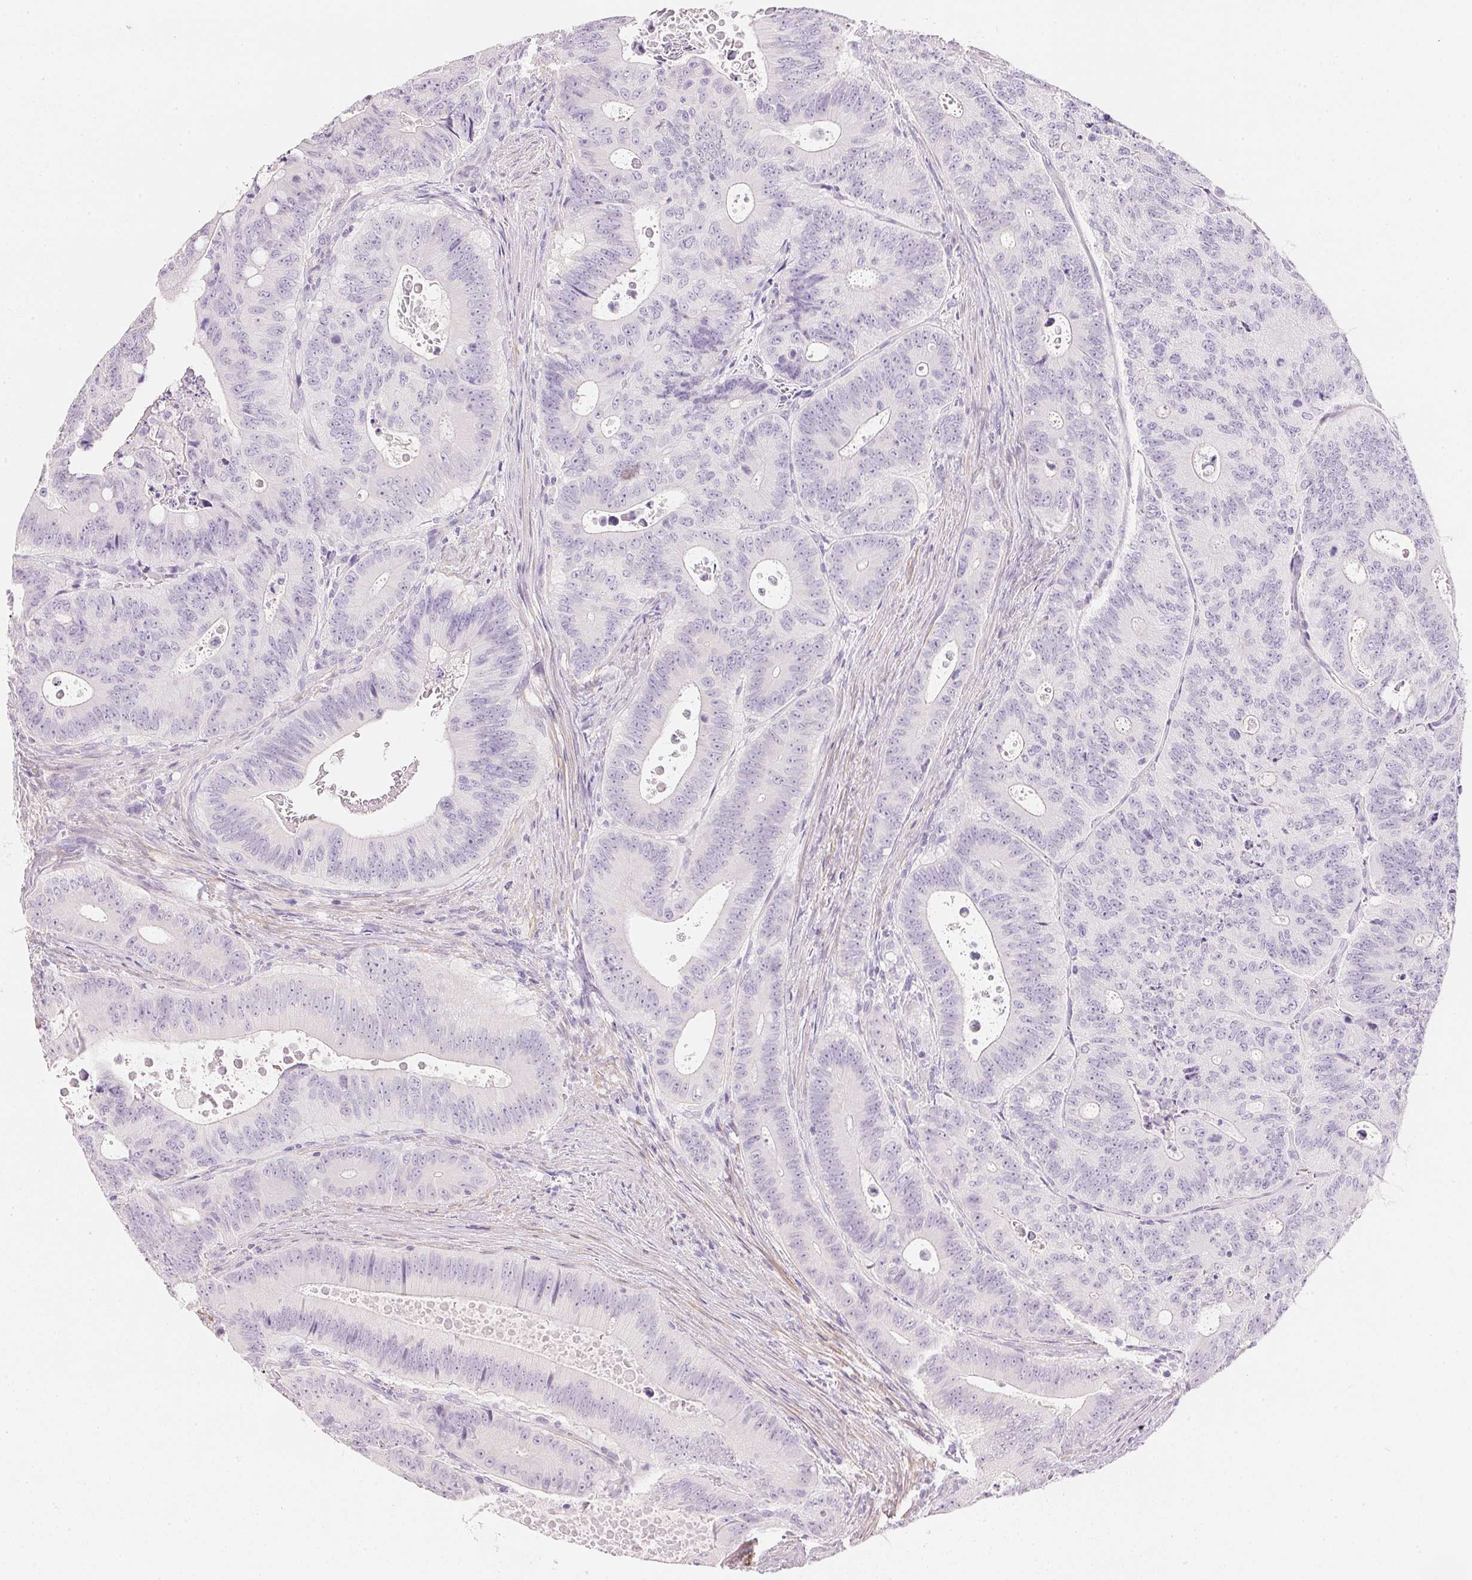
{"staining": {"intensity": "negative", "quantity": "none", "location": "none"}, "tissue": "colorectal cancer", "cell_type": "Tumor cells", "image_type": "cancer", "snomed": [{"axis": "morphology", "description": "Adenocarcinoma, NOS"}, {"axis": "topography", "description": "Colon"}], "caption": "A histopathology image of colorectal cancer (adenocarcinoma) stained for a protein displays no brown staining in tumor cells.", "gene": "KCNE2", "patient": {"sex": "male", "age": 62}}